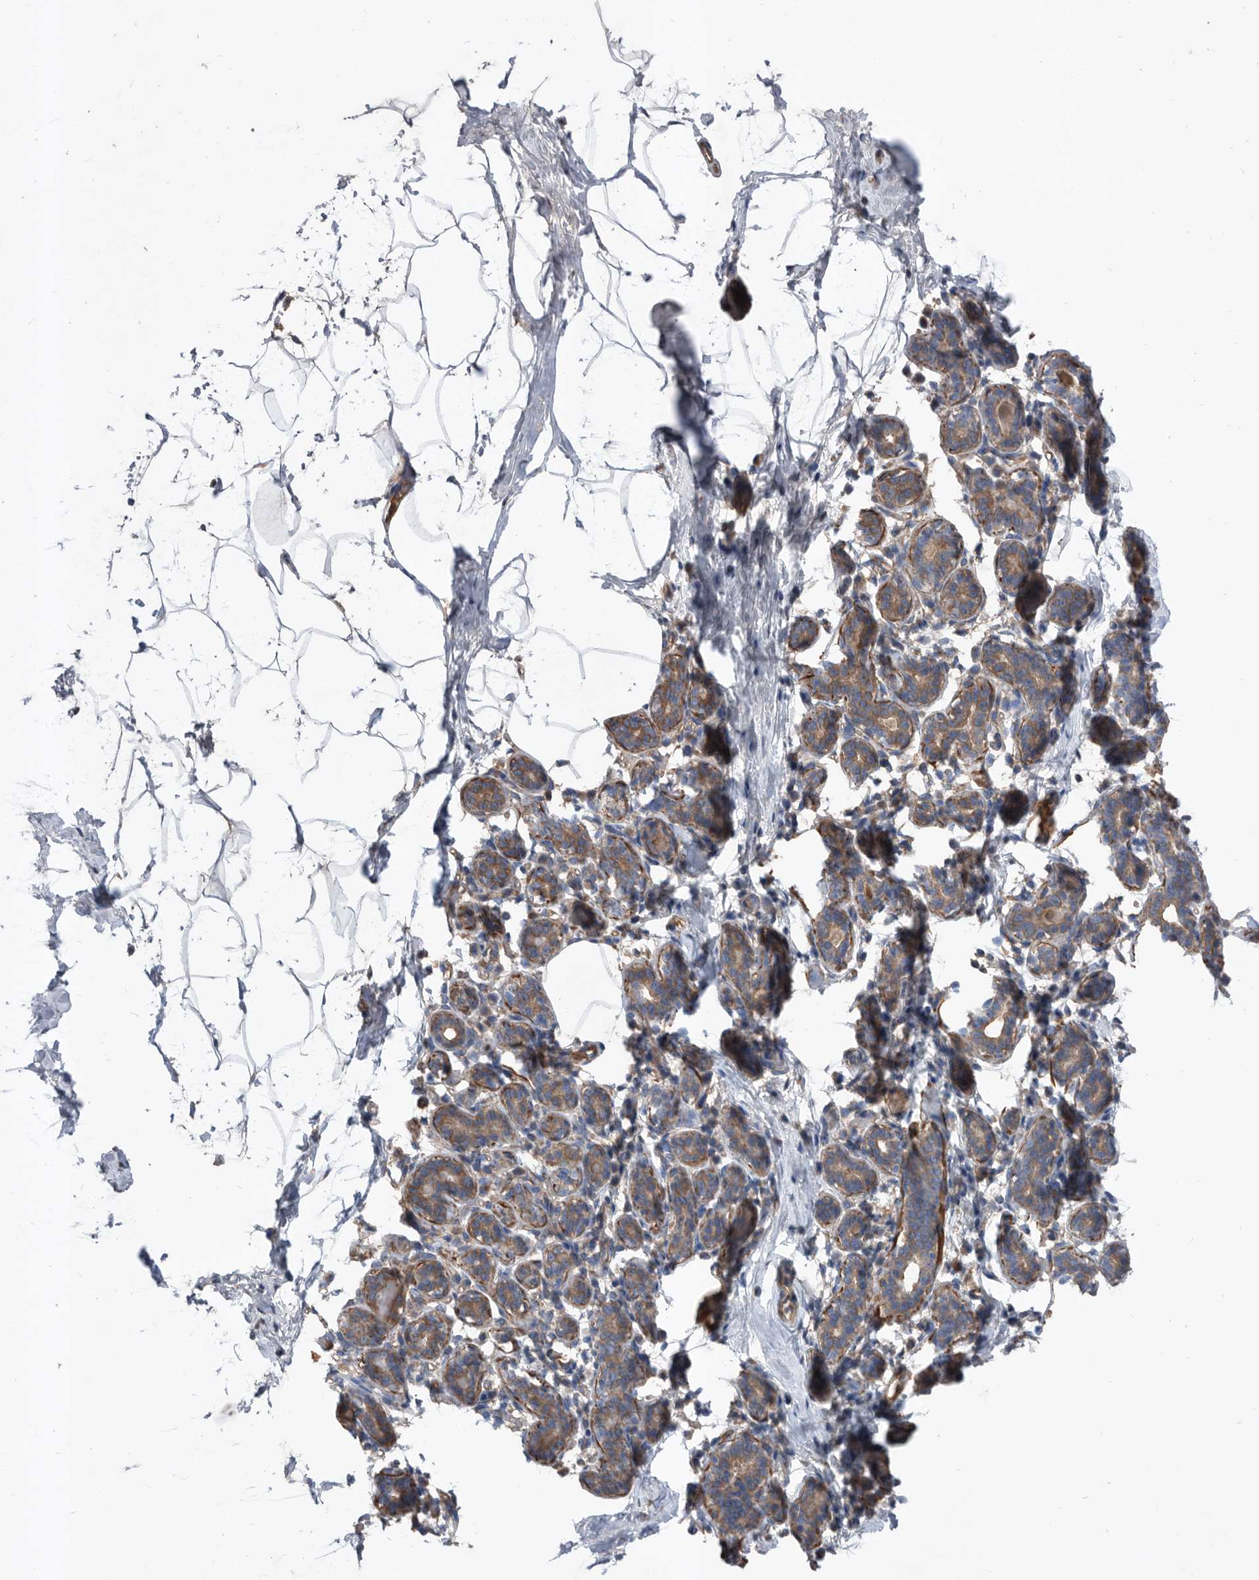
{"staining": {"intensity": "negative", "quantity": "none", "location": "none"}, "tissue": "breast", "cell_type": "Adipocytes", "image_type": "normal", "snomed": [{"axis": "morphology", "description": "Normal tissue, NOS"}, {"axis": "morphology", "description": "Lobular carcinoma"}, {"axis": "topography", "description": "Breast"}], "caption": "Adipocytes are negative for protein expression in normal human breast. The staining was performed using DAB to visualize the protein expression in brown, while the nuclei were stained in blue with hematoxylin (Magnification: 20x).", "gene": "ATP13A3", "patient": {"sex": "female", "age": 62}}